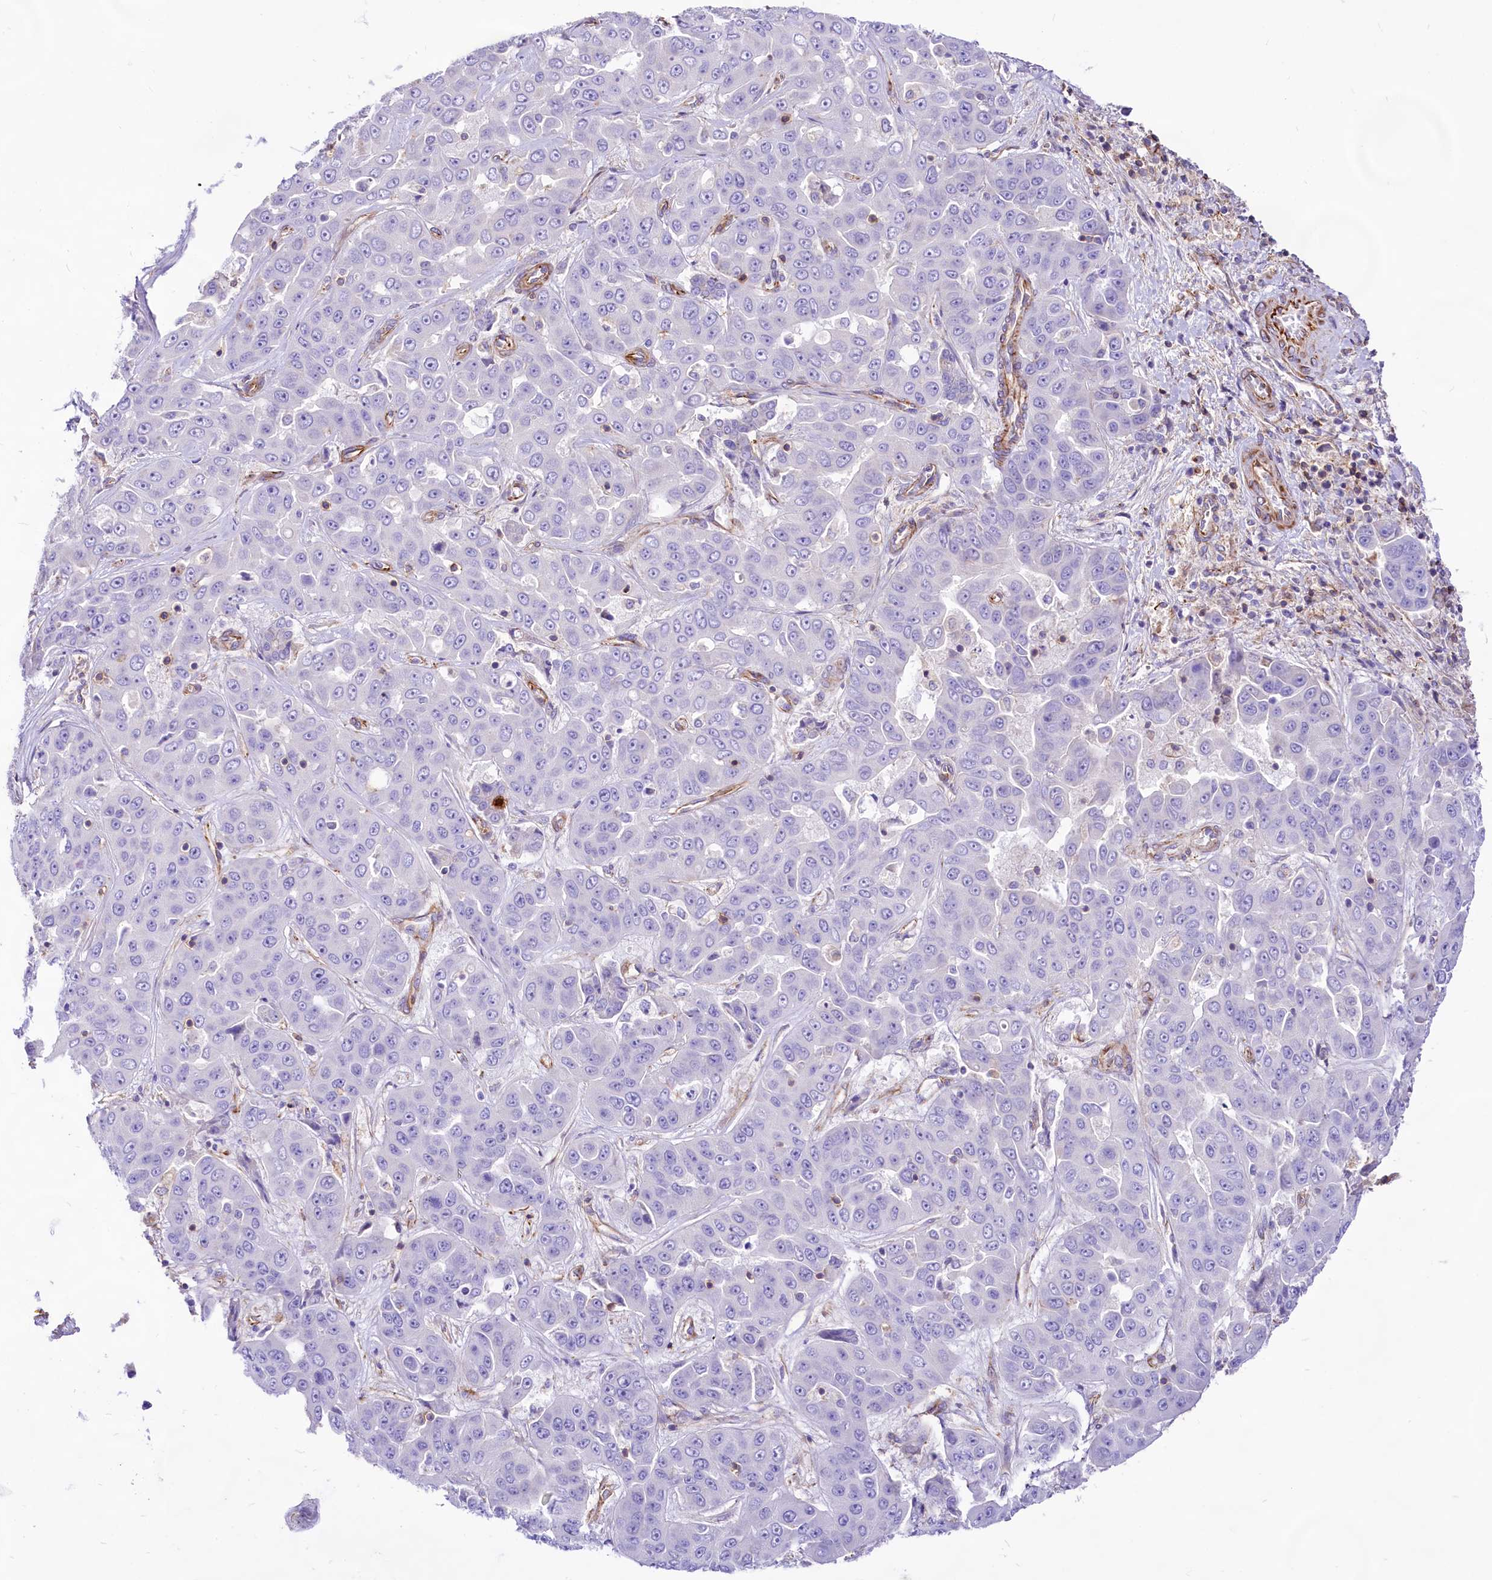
{"staining": {"intensity": "negative", "quantity": "none", "location": "none"}, "tissue": "liver cancer", "cell_type": "Tumor cells", "image_type": "cancer", "snomed": [{"axis": "morphology", "description": "Cholangiocarcinoma"}, {"axis": "topography", "description": "Liver"}], "caption": "Image shows no significant protein positivity in tumor cells of liver cancer (cholangiocarcinoma).", "gene": "CD99", "patient": {"sex": "female", "age": 52}}